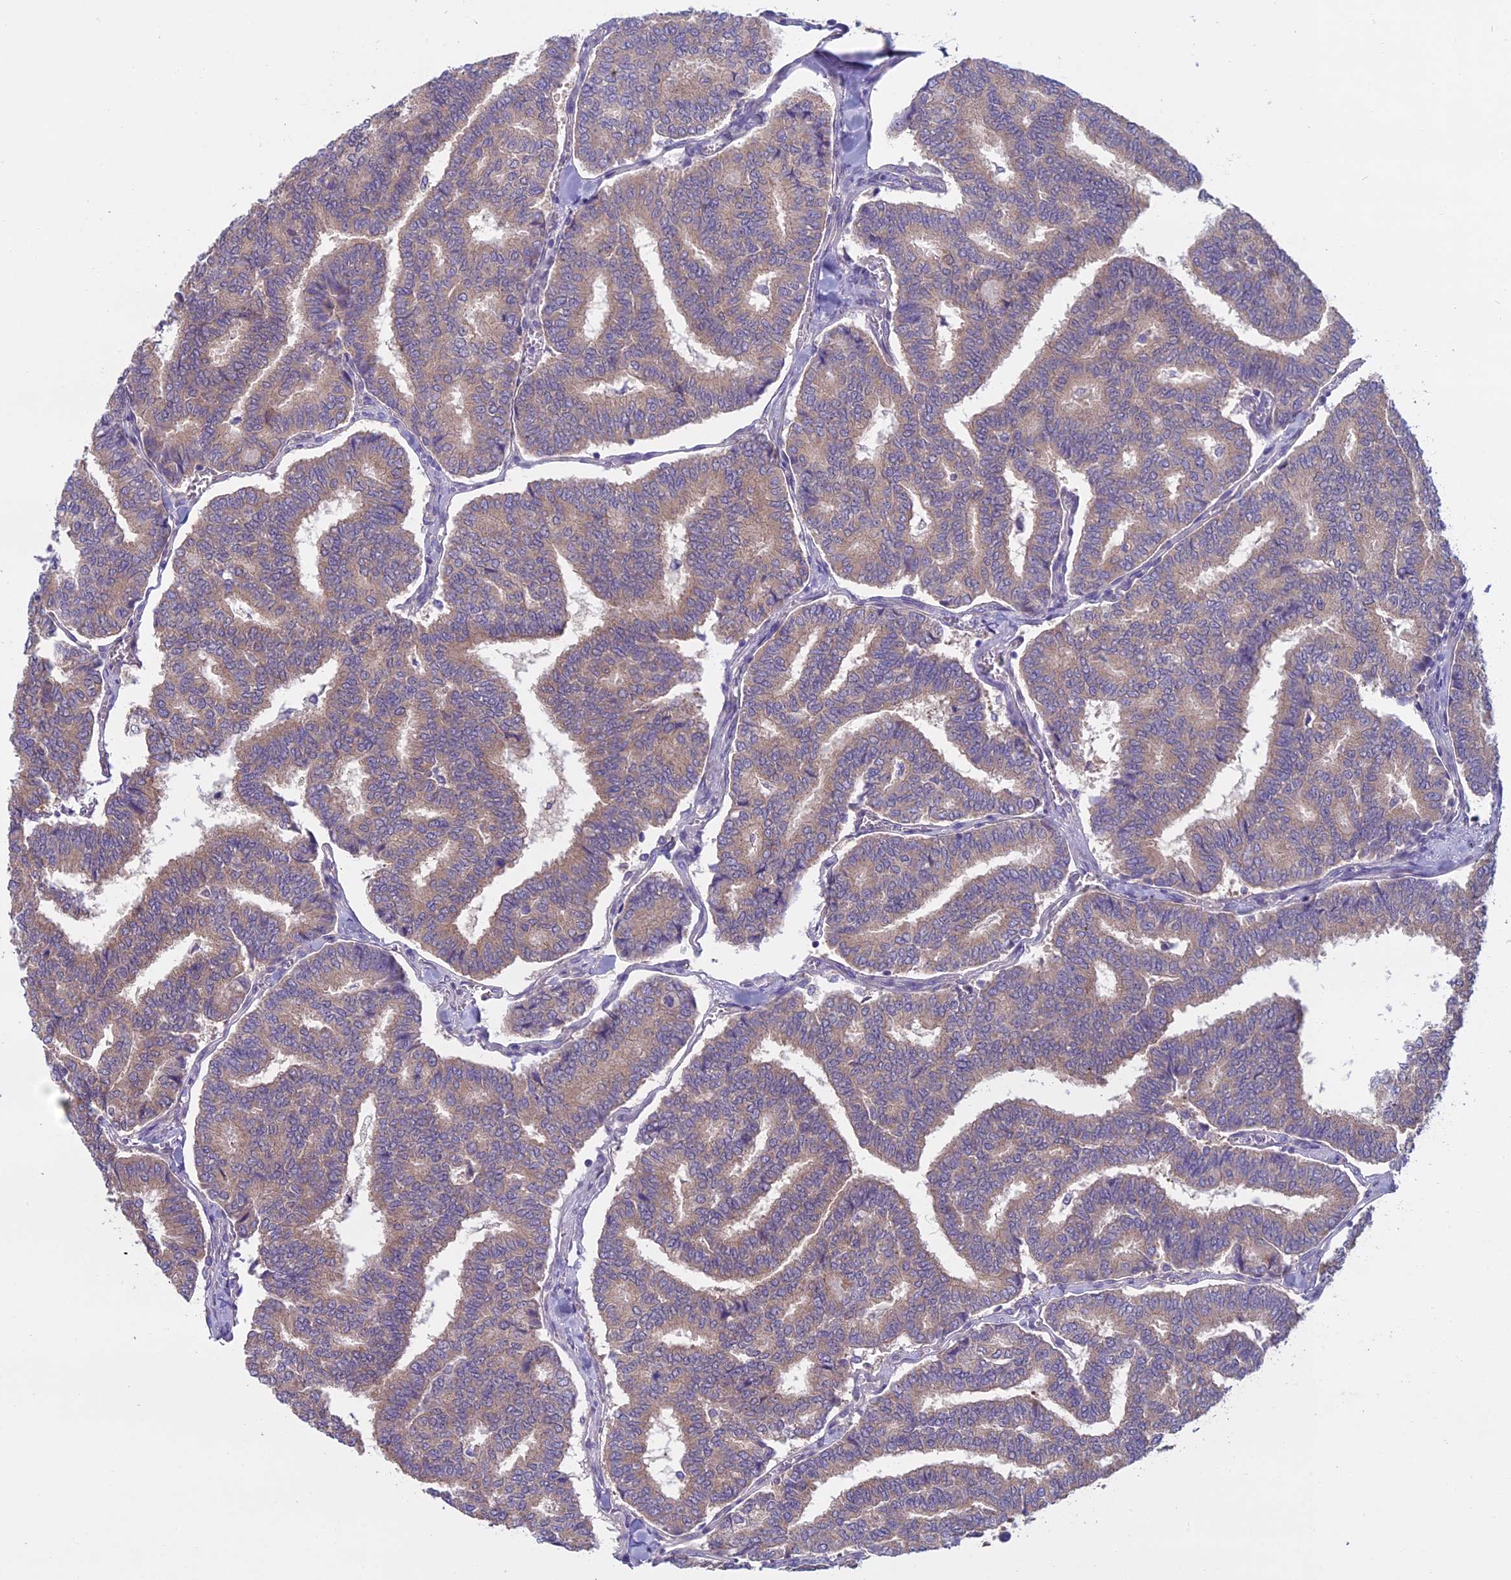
{"staining": {"intensity": "weak", "quantity": ">75%", "location": "cytoplasmic/membranous"}, "tissue": "thyroid cancer", "cell_type": "Tumor cells", "image_type": "cancer", "snomed": [{"axis": "morphology", "description": "Papillary adenocarcinoma, NOS"}, {"axis": "topography", "description": "Thyroid gland"}], "caption": "High-power microscopy captured an IHC micrograph of thyroid papillary adenocarcinoma, revealing weak cytoplasmic/membranous expression in approximately >75% of tumor cells. (Brightfield microscopy of DAB IHC at high magnification).", "gene": "DCTN5", "patient": {"sex": "female", "age": 35}}